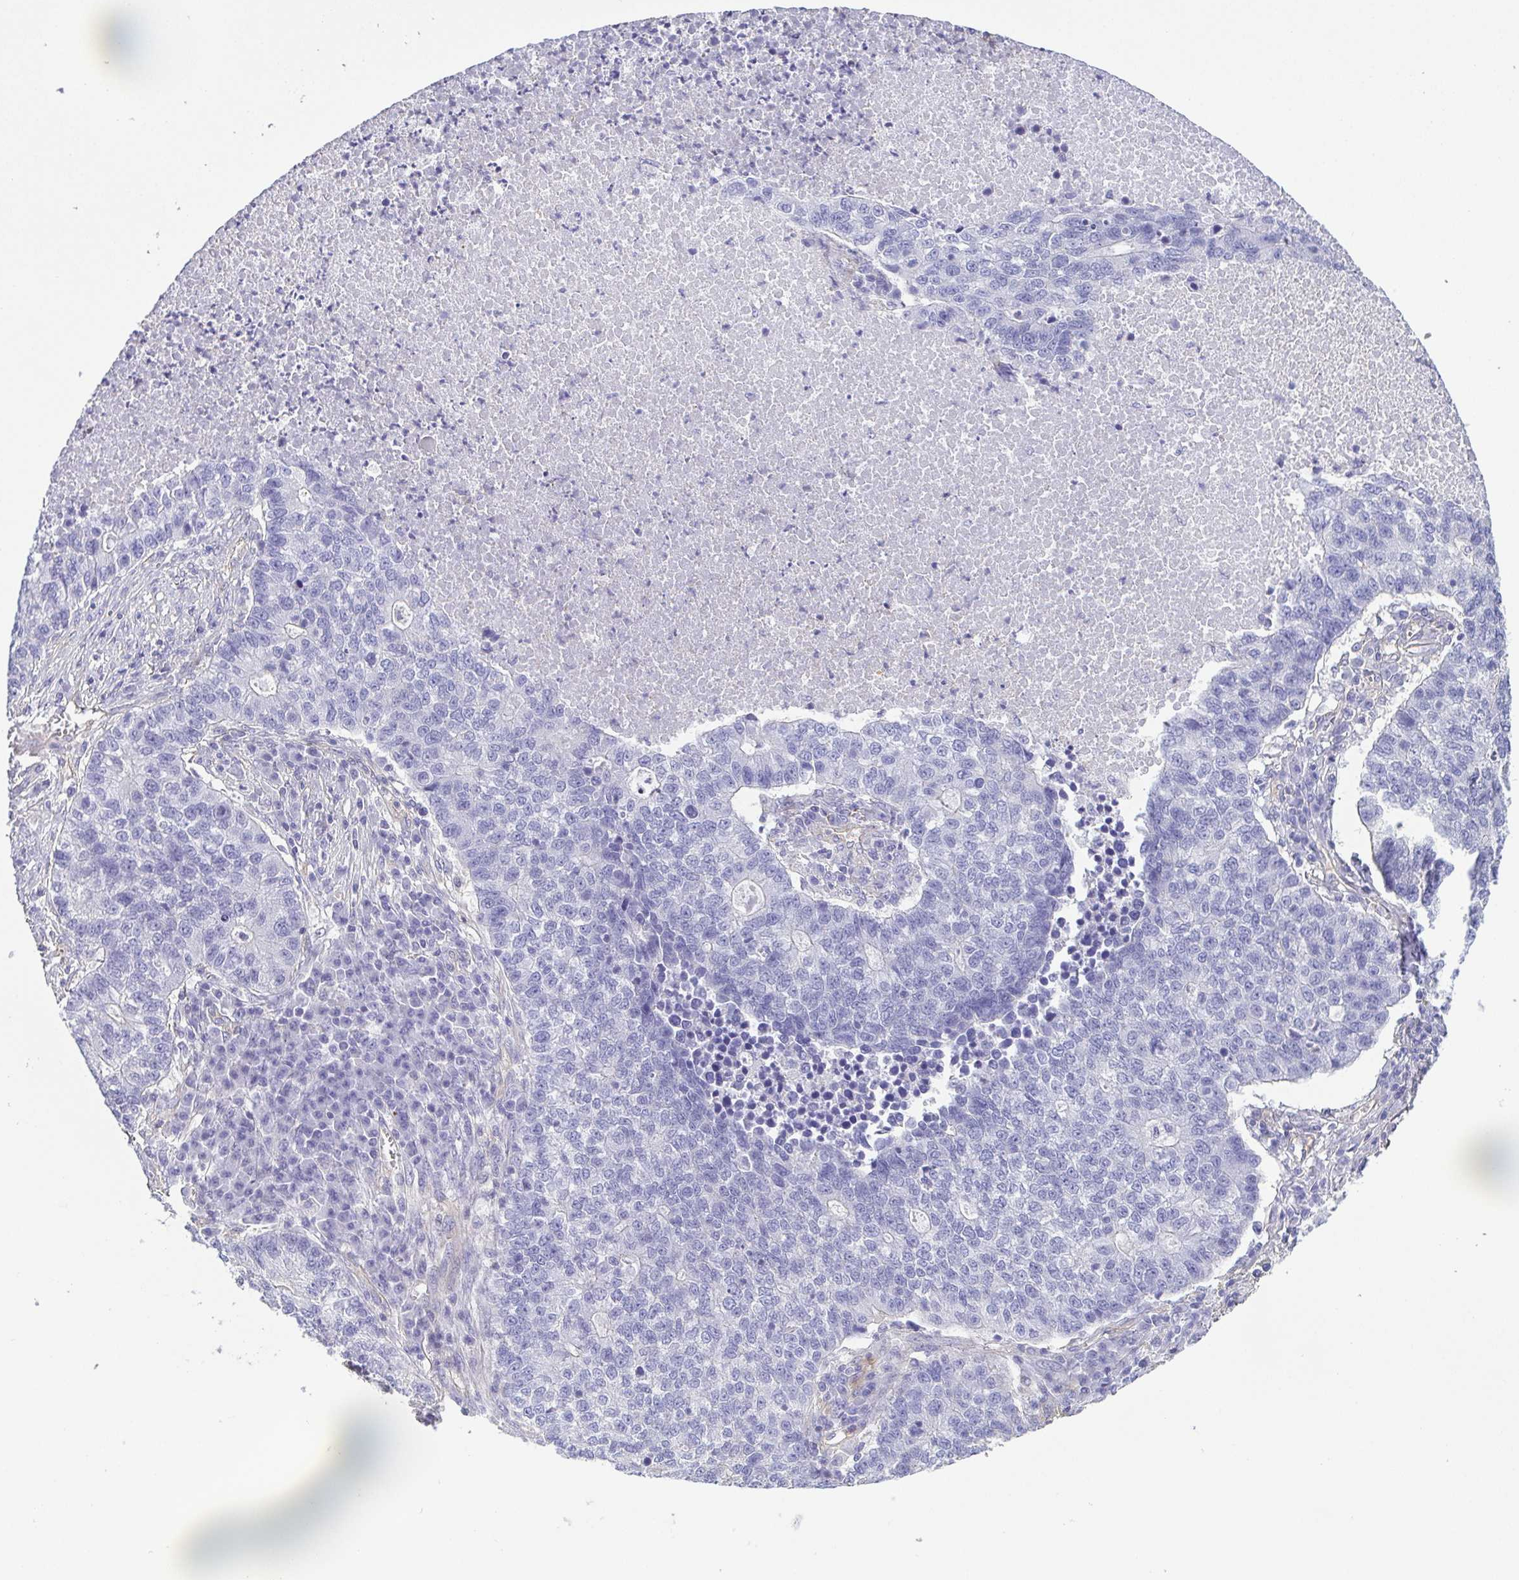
{"staining": {"intensity": "negative", "quantity": "none", "location": "none"}, "tissue": "lung cancer", "cell_type": "Tumor cells", "image_type": "cancer", "snomed": [{"axis": "morphology", "description": "Adenocarcinoma, NOS"}, {"axis": "topography", "description": "Lung"}], "caption": "Immunohistochemistry (IHC) image of human lung cancer (adenocarcinoma) stained for a protein (brown), which displays no staining in tumor cells. The staining was performed using DAB (3,3'-diaminobenzidine) to visualize the protein expression in brown, while the nuclei were stained in blue with hematoxylin (Magnification: 20x).", "gene": "MYL6", "patient": {"sex": "male", "age": 57}}